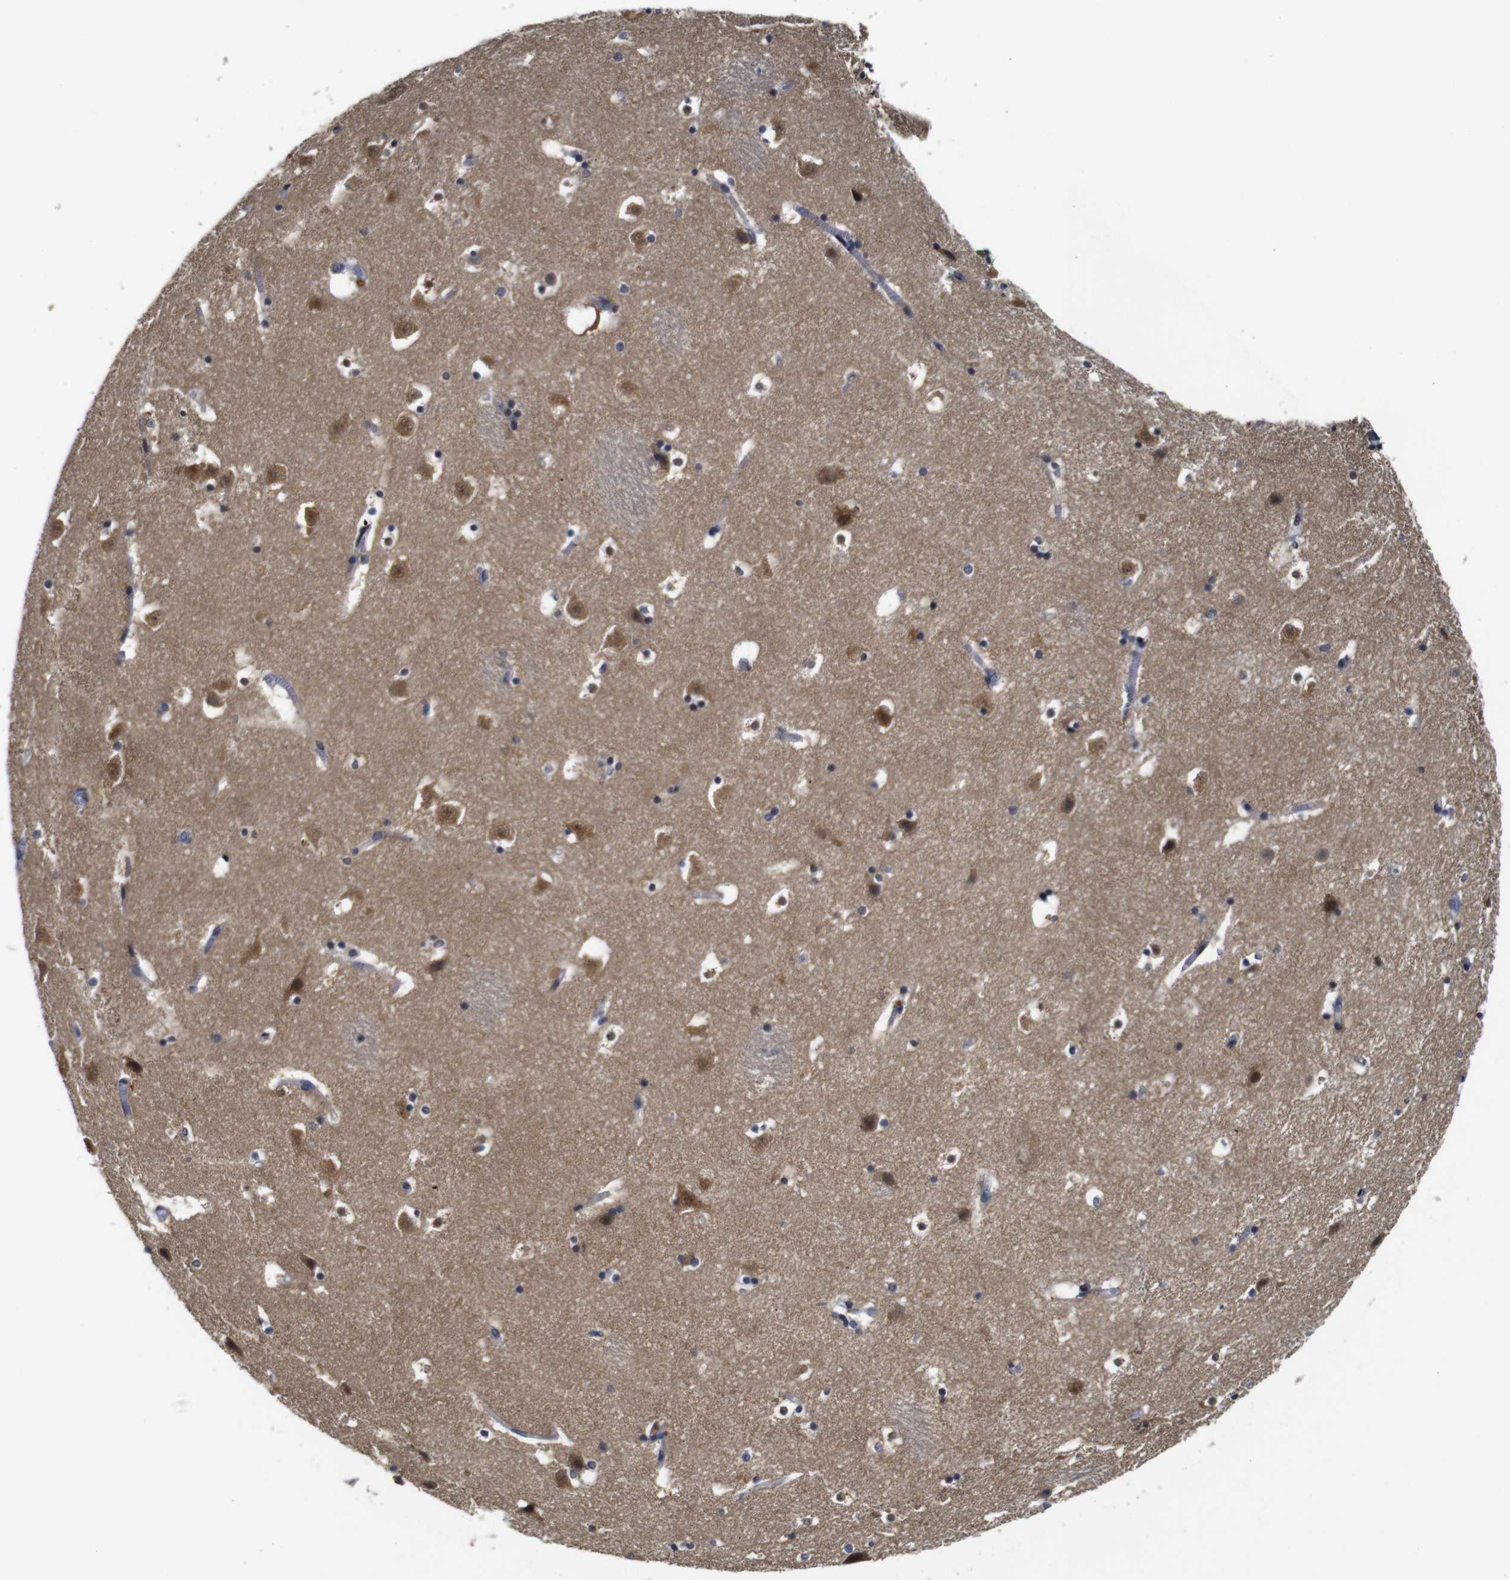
{"staining": {"intensity": "moderate", "quantity": "<25%", "location": "cytoplasmic/membranous"}, "tissue": "caudate", "cell_type": "Glial cells", "image_type": "normal", "snomed": [{"axis": "morphology", "description": "Normal tissue, NOS"}, {"axis": "topography", "description": "Lateral ventricle wall"}], "caption": "Immunohistochemical staining of benign human caudate demonstrates <25% levels of moderate cytoplasmic/membranous protein staining in approximately <25% of glial cells. The protein of interest is stained brown, and the nuclei are stained in blue (DAB IHC with brightfield microscopy, high magnification).", "gene": "NTRK3", "patient": {"sex": "male", "age": 45}}